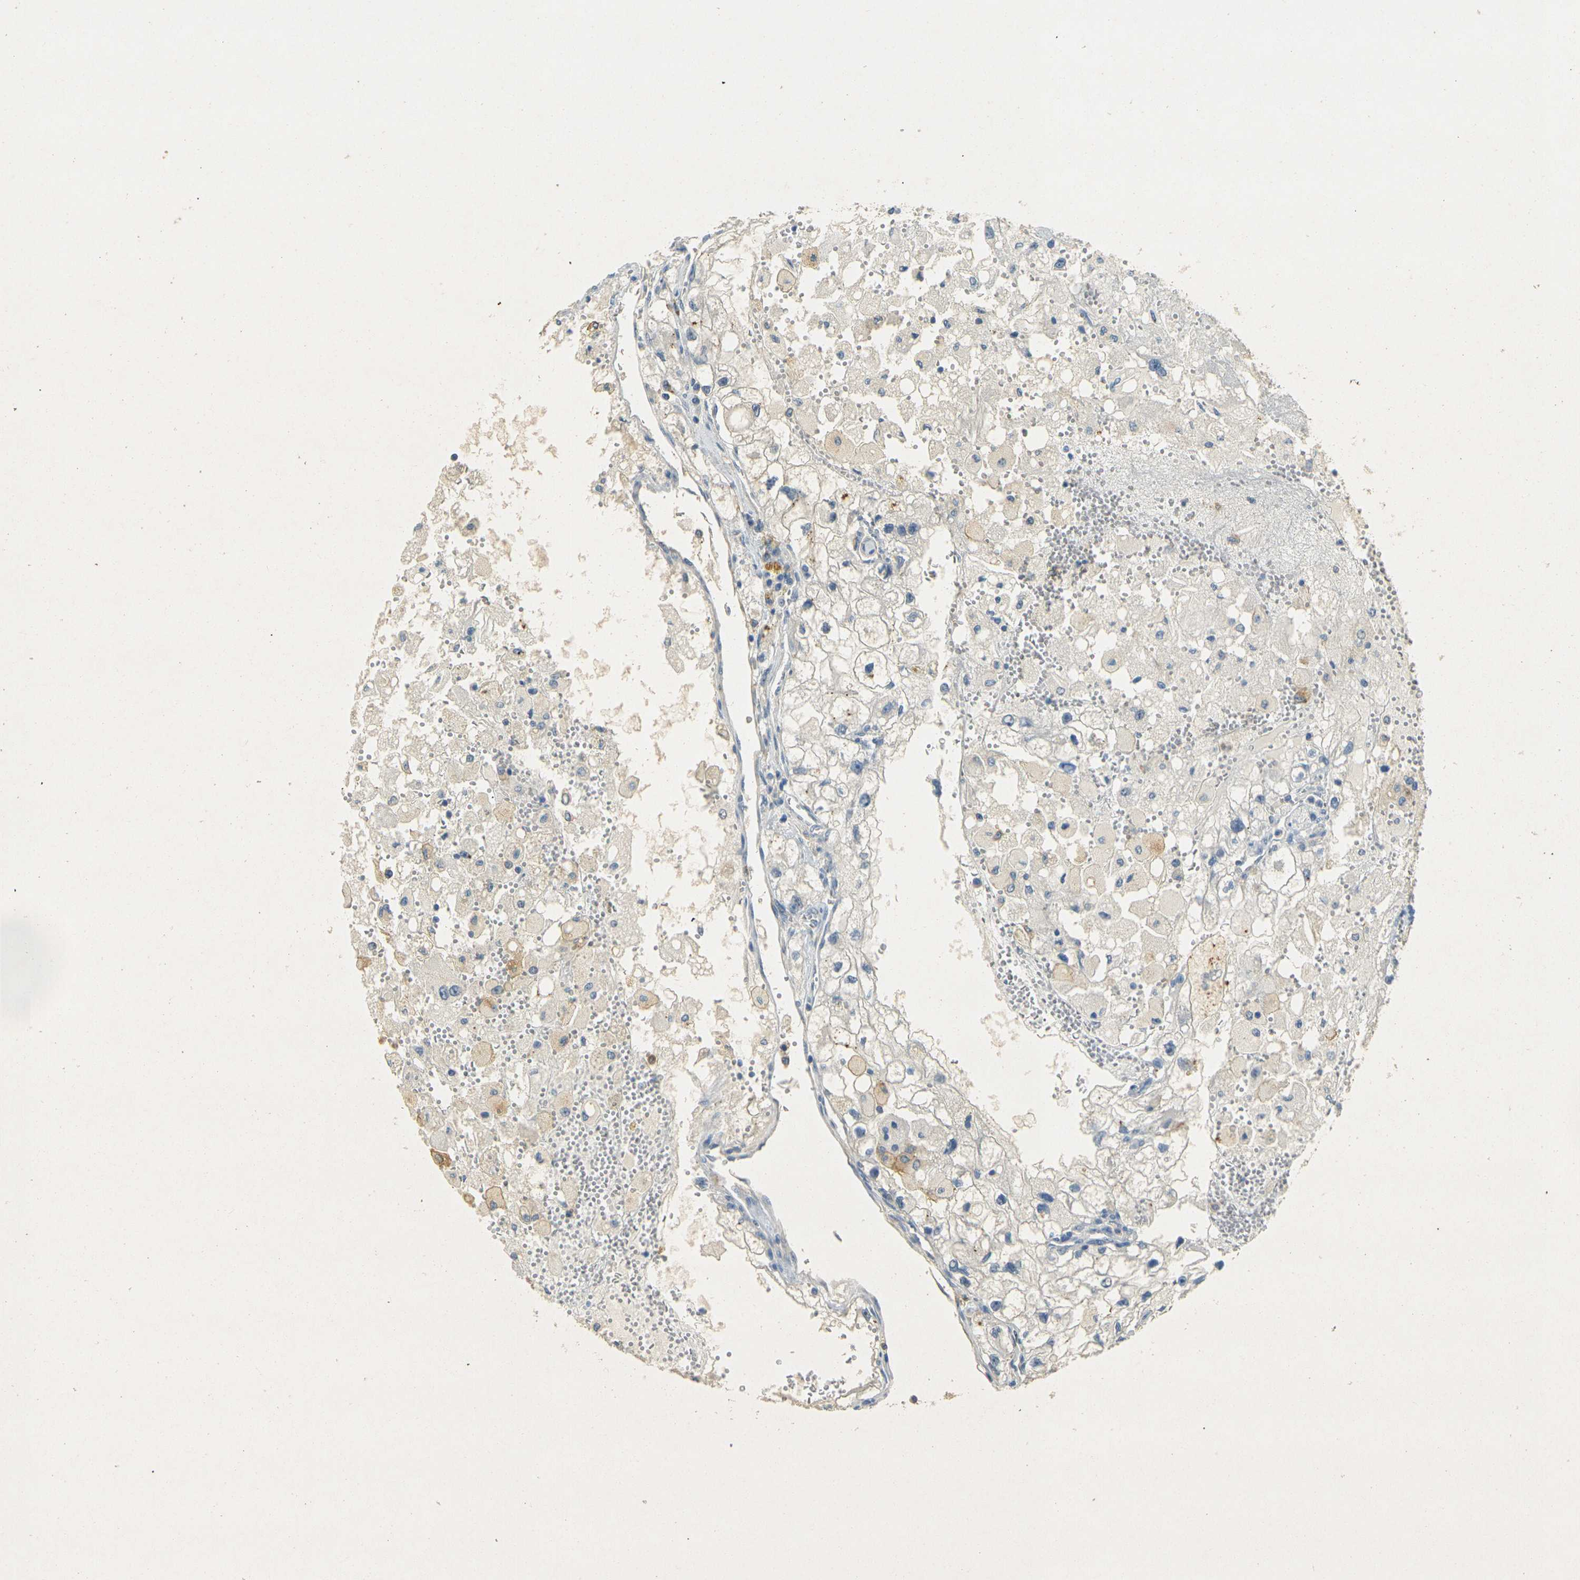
{"staining": {"intensity": "weak", "quantity": "<25%", "location": "cytoplasmic/membranous"}, "tissue": "renal cancer", "cell_type": "Tumor cells", "image_type": "cancer", "snomed": [{"axis": "morphology", "description": "Adenocarcinoma, NOS"}, {"axis": "topography", "description": "Kidney"}], "caption": "A photomicrograph of human renal adenocarcinoma is negative for staining in tumor cells.", "gene": "SORT1", "patient": {"sex": "female", "age": 70}}